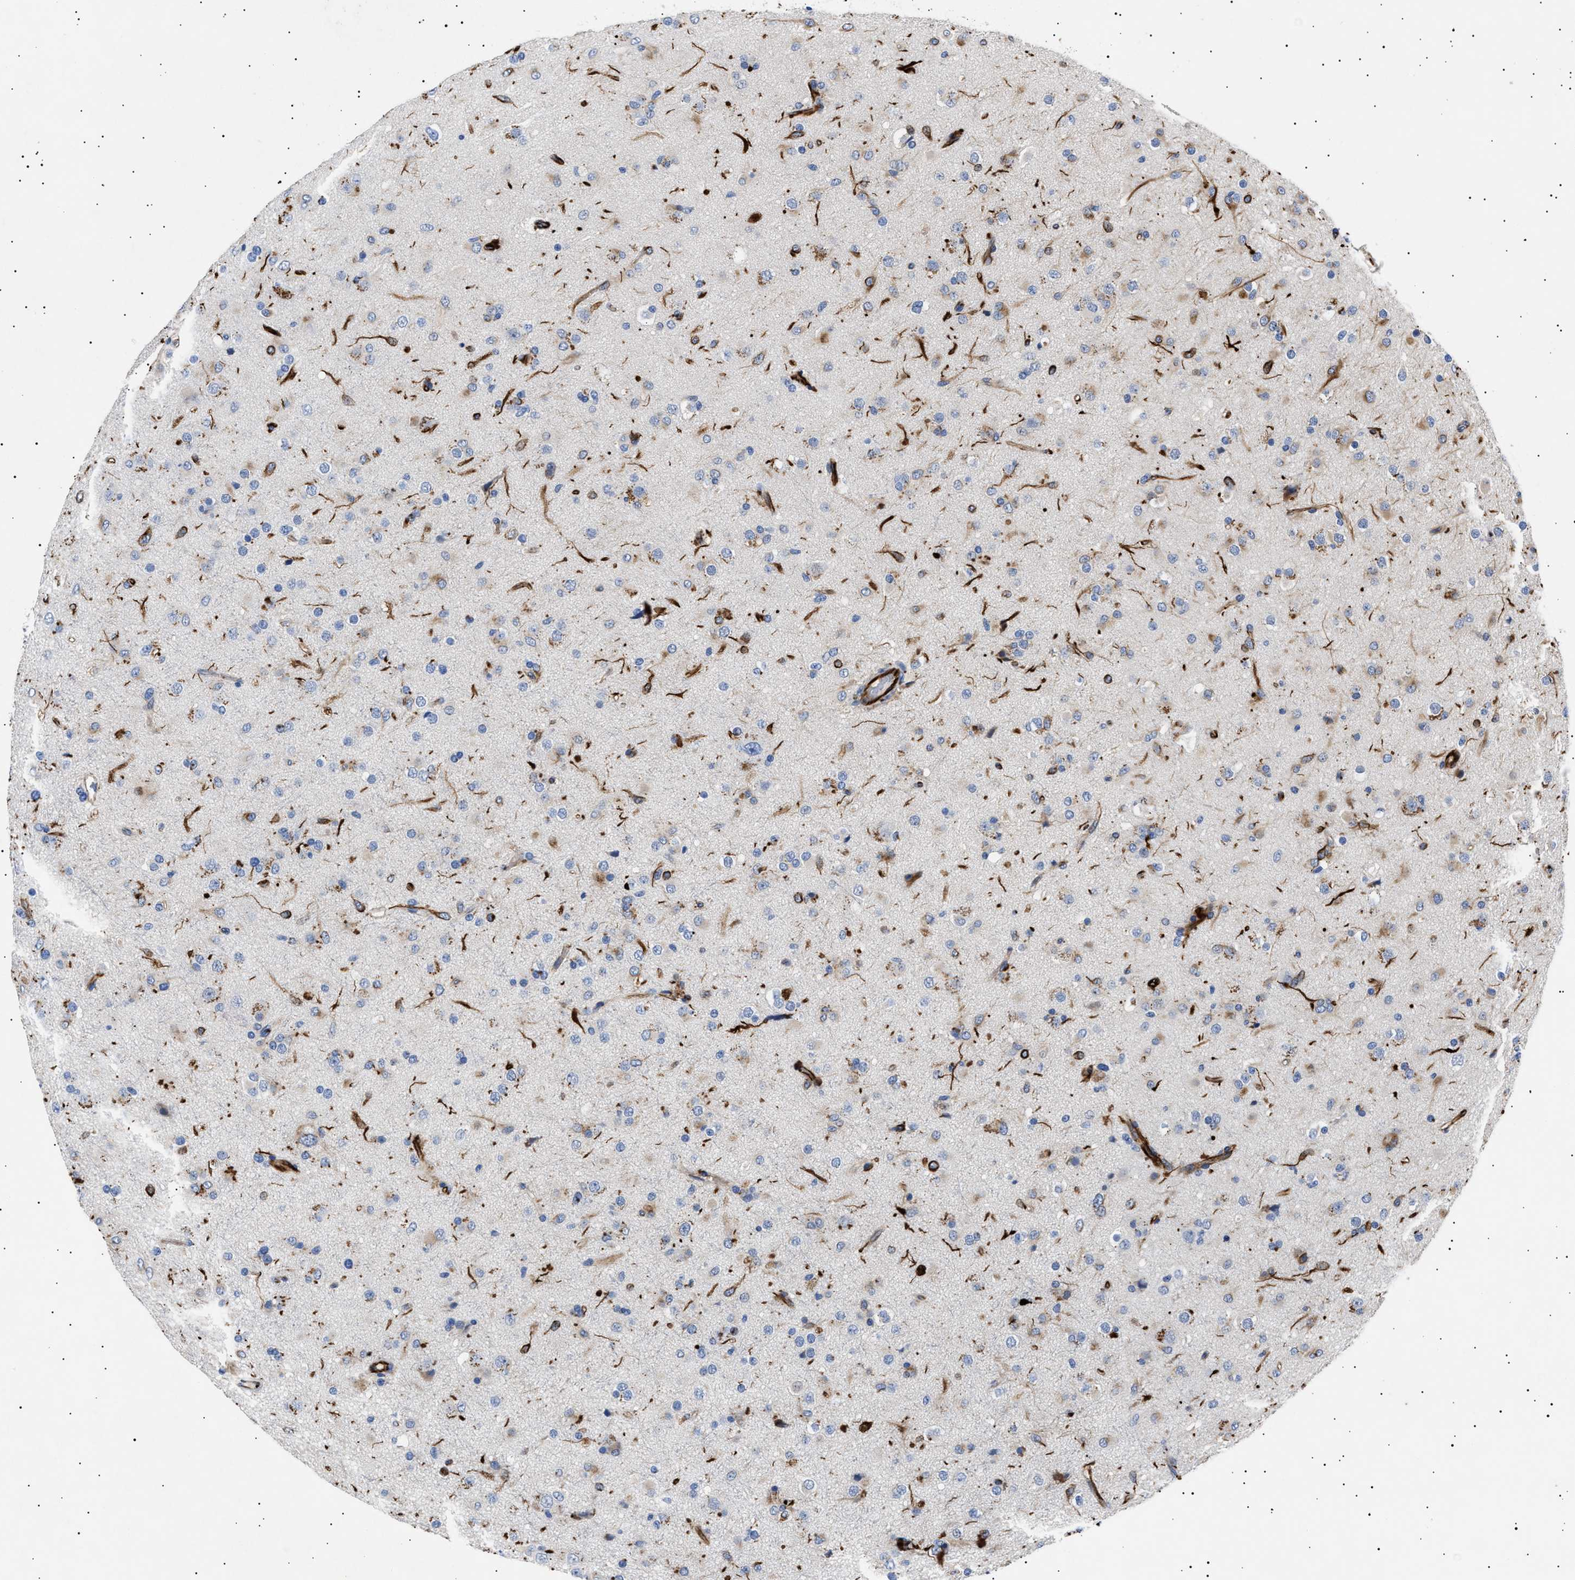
{"staining": {"intensity": "moderate", "quantity": "<25%", "location": "cytoplasmic/membranous"}, "tissue": "glioma", "cell_type": "Tumor cells", "image_type": "cancer", "snomed": [{"axis": "morphology", "description": "Glioma, malignant, Low grade"}, {"axis": "topography", "description": "Brain"}], "caption": "Glioma stained with immunohistochemistry displays moderate cytoplasmic/membranous expression in about <25% of tumor cells.", "gene": "OLFML2A", "patient": {"sex": "male", "age": 65}}